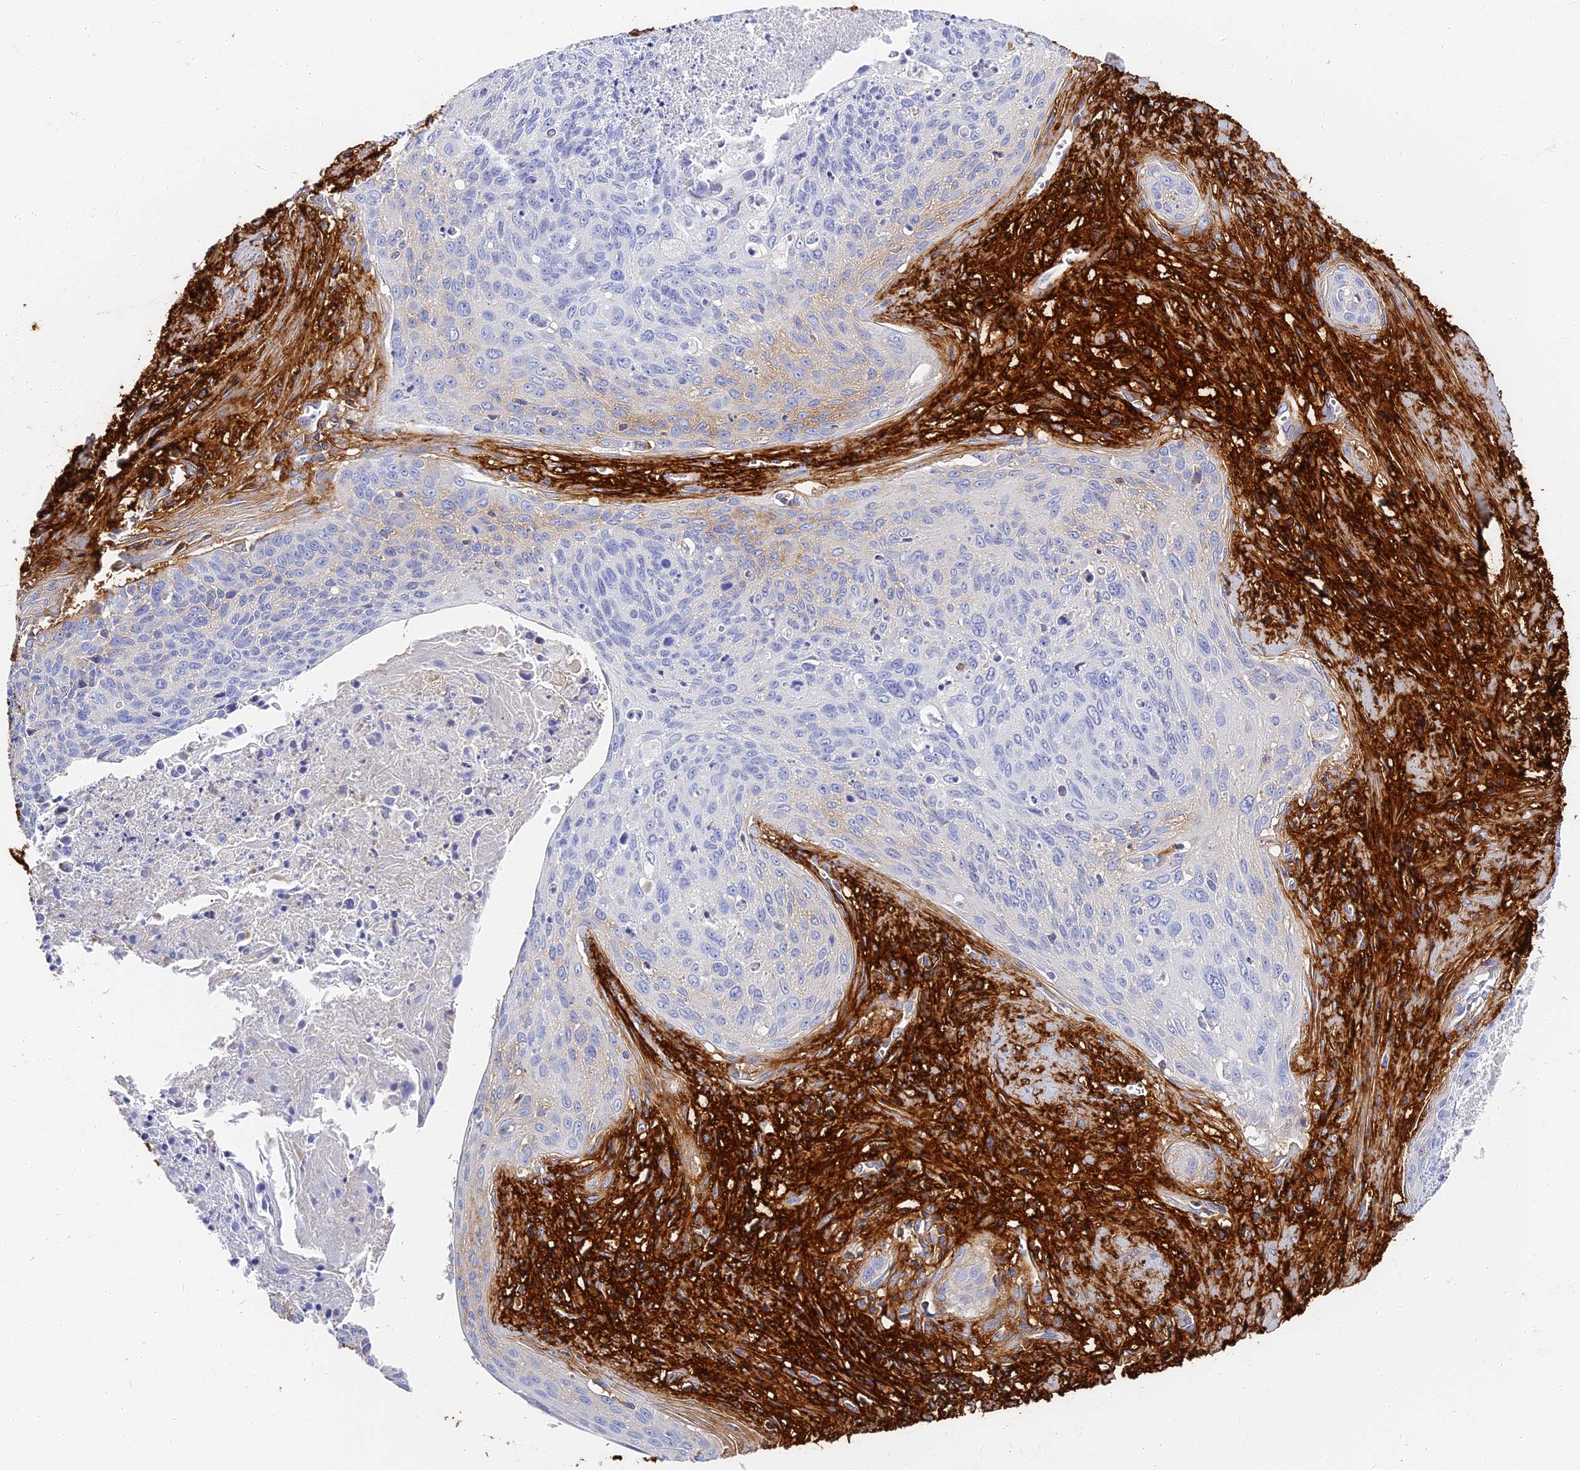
{"staining": {"intensity": "moderate", "quantity": "<25%", "location": "cytoplasmic/membranous"}, "tissue": "cervical cancer", "cell_type": "Tumor cells", "image_type": "cancer", "snomed": [{"axis": "morphology", "description": "Squamous cell carcinoma, NOS"}, {"axis": "topography", "description": "Cervix"}], "caption": "Cervical cancer stained for a protein (brown) demonstrates moderate cytoplasmic/membranous positive expression in approximately <25% of tumor cells.", "gene": "ITIH1", "patient": {"sex": "female", "age": 55}}